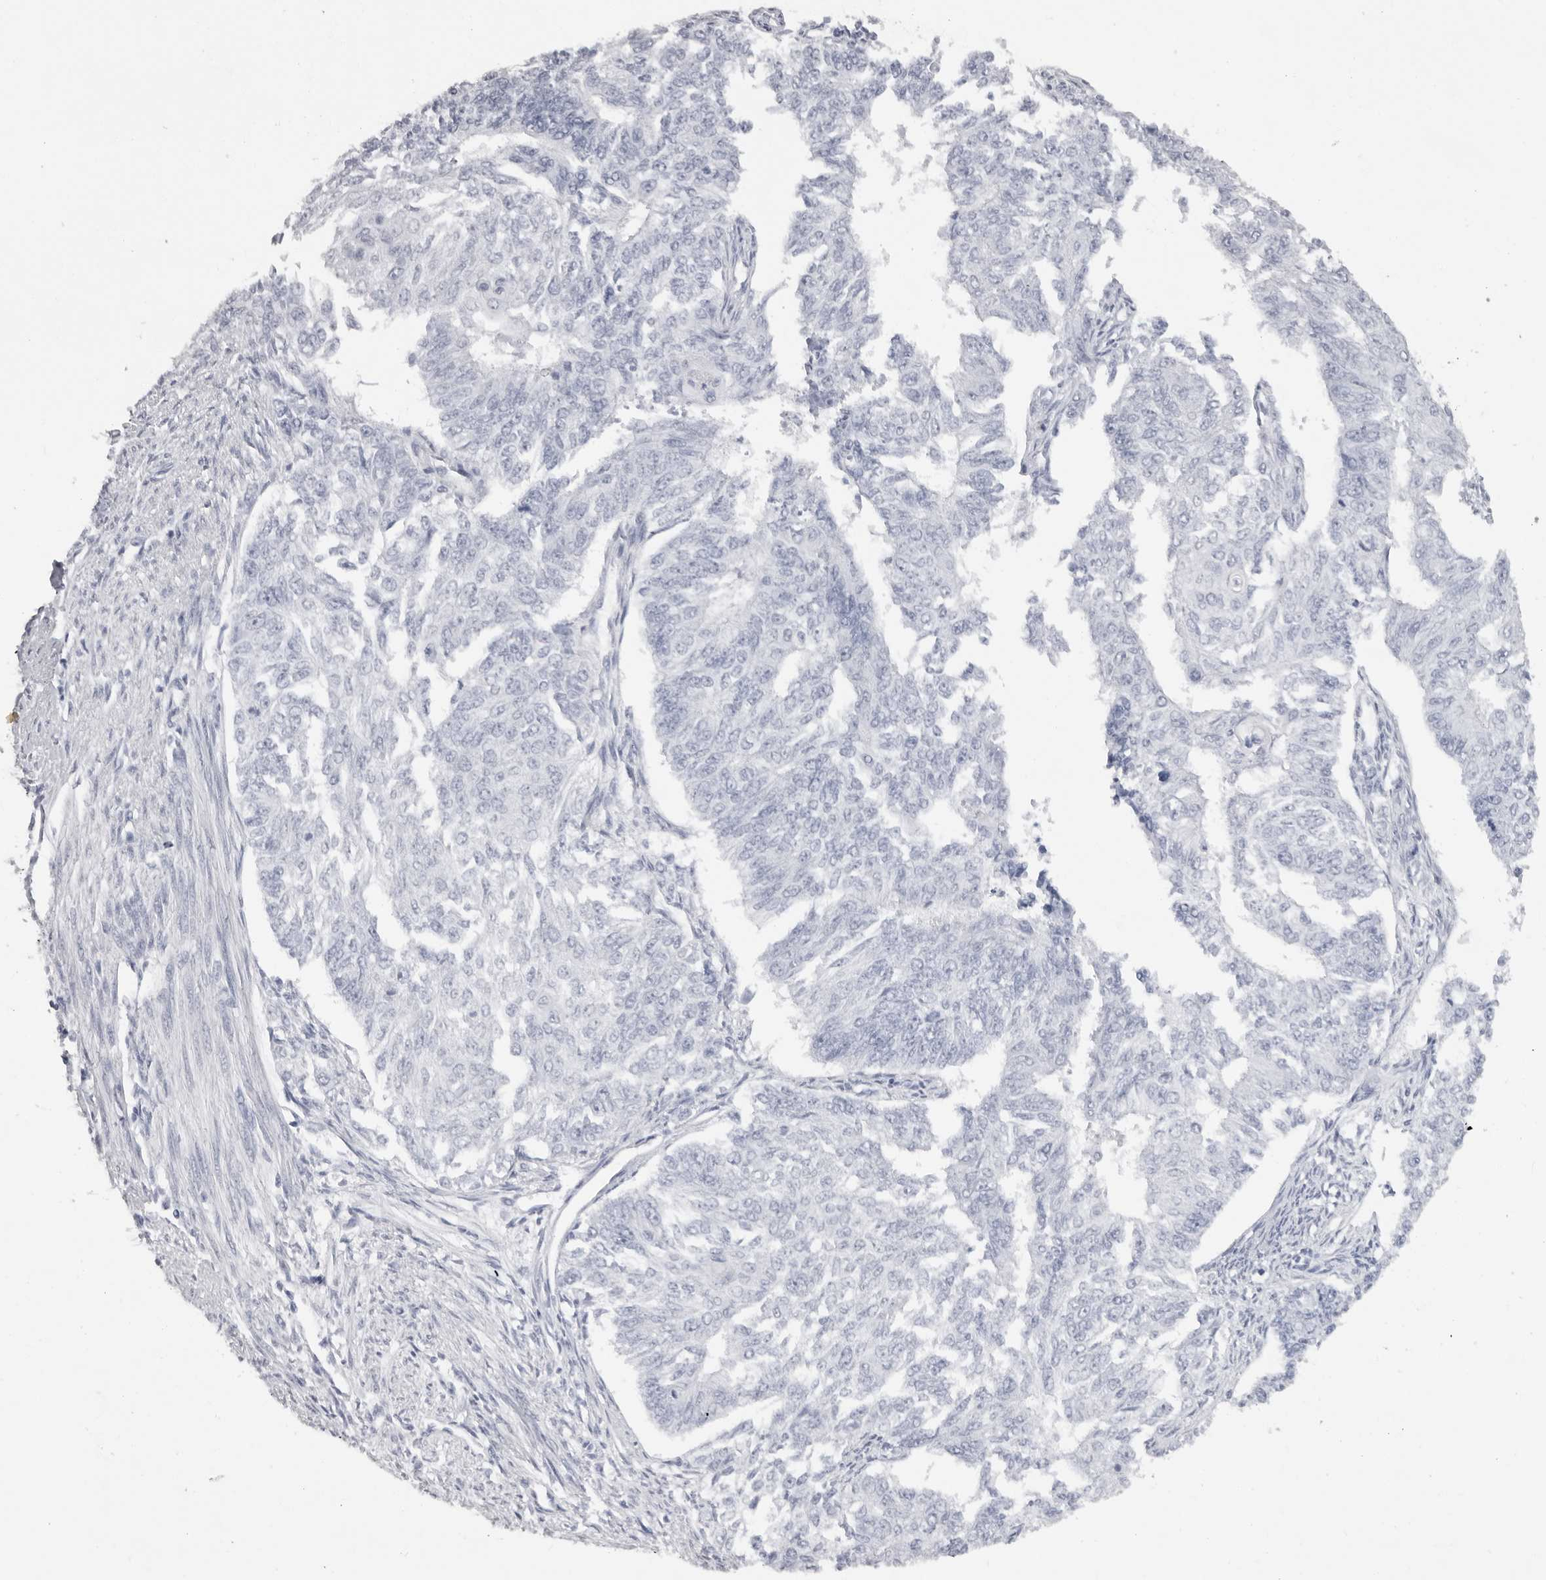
{"staining": {"intensity": "negative", "quantity": "none", "location": "none"}, "tissue": "endometrial cancer", "cell_type": "Tumor cells", "image_type": "cancer", "snomed": [{"axis": "morphology", "description": "Adenocarcinoma, NOS"}, {"axis": "topography", "description": "Endometrium"}], "caption": "An IHC photomicrograph of adenocarcinoma (endometrial) is shown. There is no staining in tumor cells of adenocarcinoma (endometrial). (Brightfield microscopy of DAB (3,3'-diaminobenzidine) IHC at high magnification).", "gene": "CST1", "patient": {"sex": "female", "age": 32}}